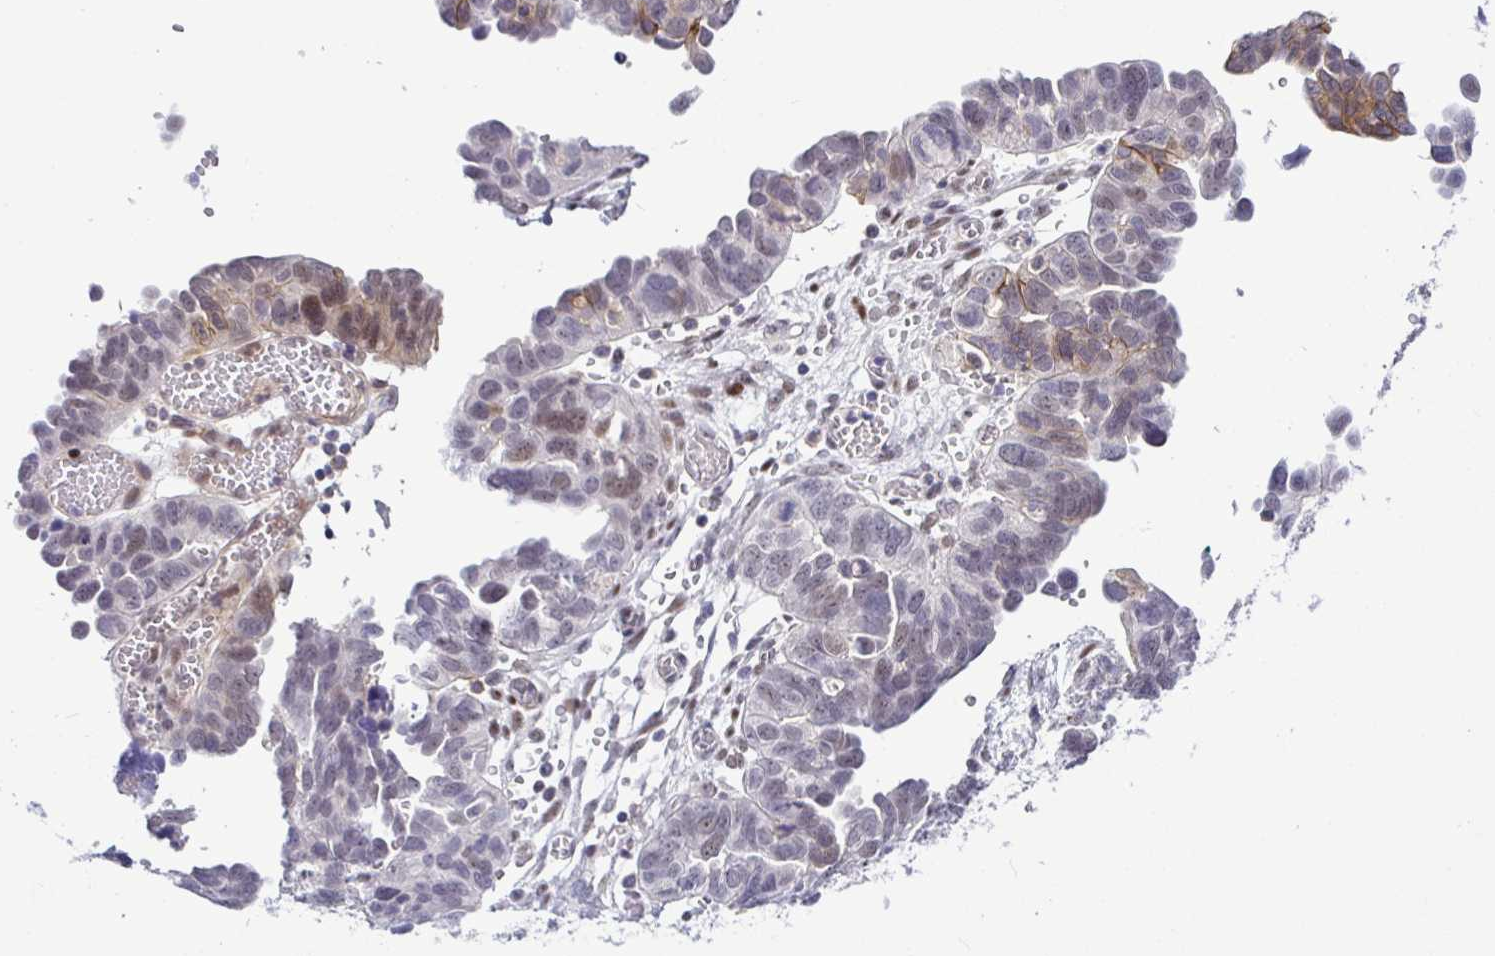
{"staining": {"intensity": "moderate", "quantity": "<25%", "location": "cytoplasmic/membranous,nuclear"}, "tissue": "ovarian cancer", "cell_type": "Tumor cells", "image_type": "cancer", "snomed": [{"axis": "morphology", "description": "Cystadenocarcinoma, serous, NOS"}, {"axis": "topography", "description": "Ovary"}], "caption": "Protein expression analysis of human ovarian serous cystadenocarcinoma reveals moderate cytoplasmic/membranous and nuclear positivity in approximately <25% of tumor cells.", "gene": "NUP188", "patient": {"sex": "female", "age": 64}}